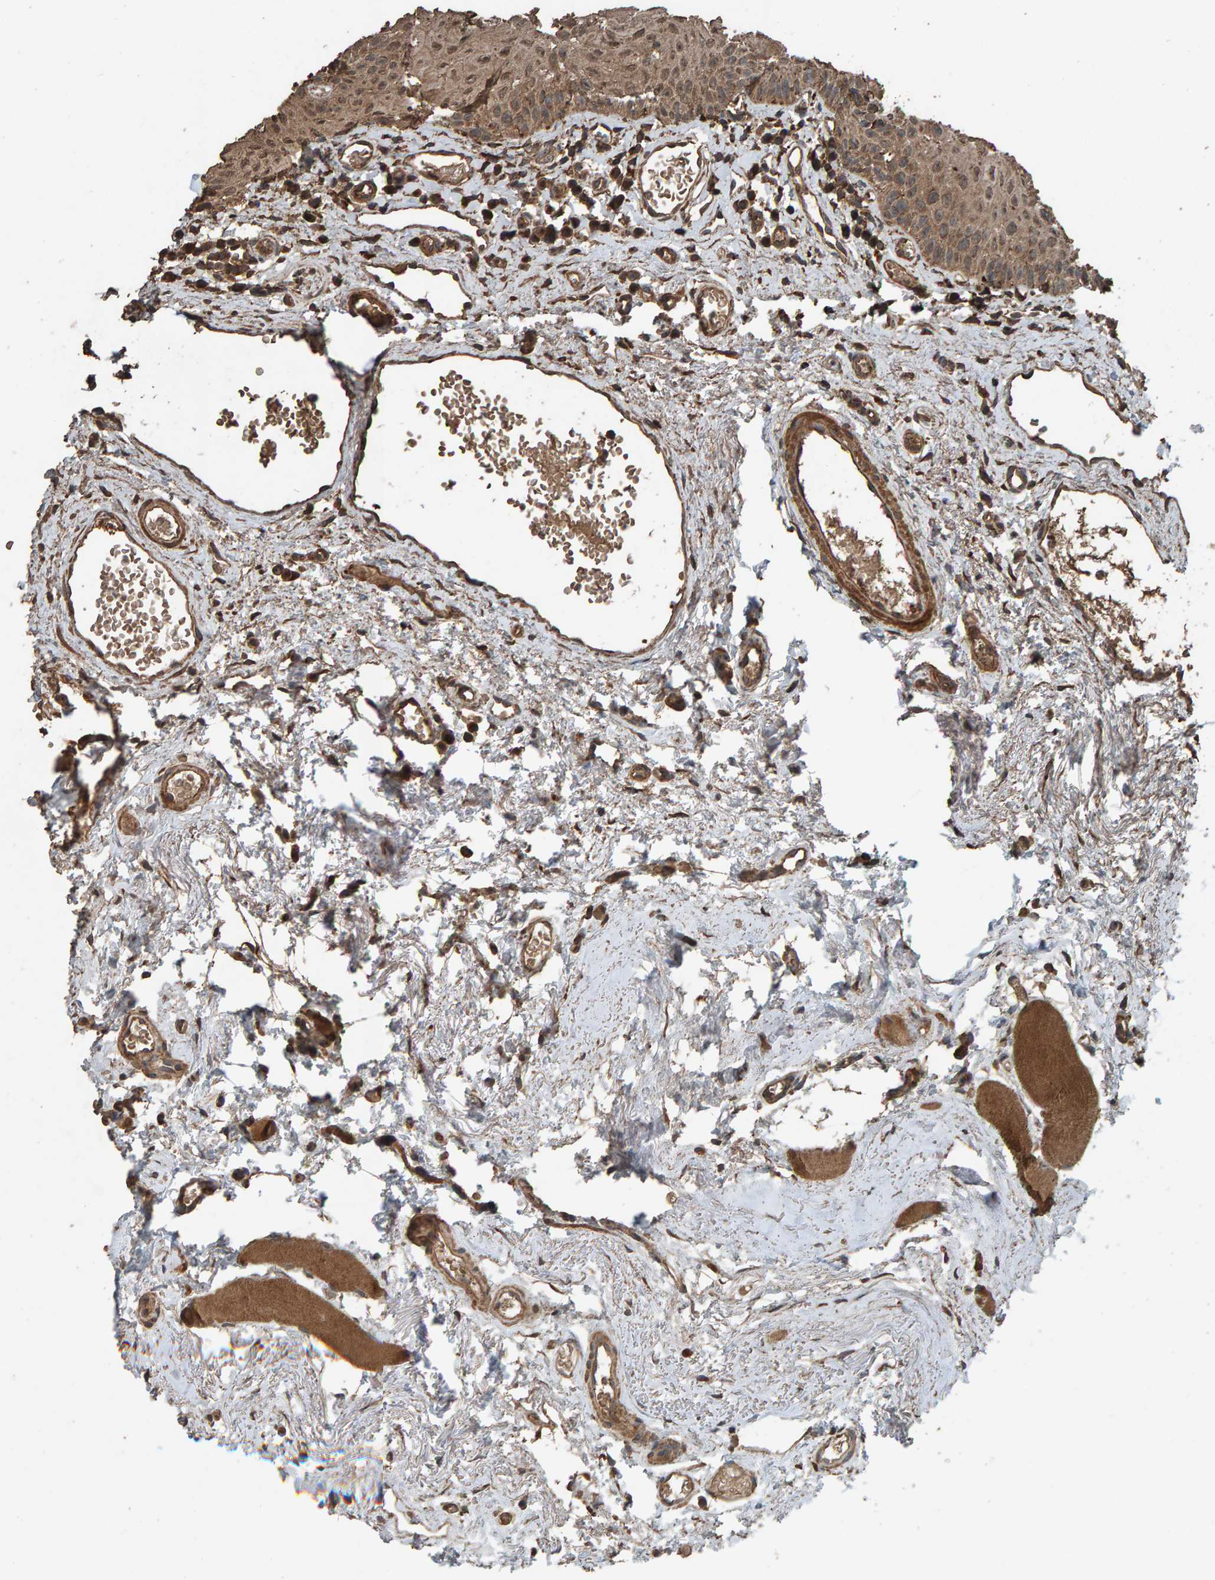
{"staining": {"intensity": "moderate", "quantity": ">75%", "location": "cytoplasmic/membranous"}, "tissue": "oral mucosa", "cell_type": "Squamous epithelial cells", "image_type": "normal", "snomed": [{"axis": "morphology", "description": "Normal tissue, NOS"}, {"axis": "topography", "description": "Skeletal muscle"}, {"axis": "topography", "description": "Oral tissue"}, {"axis": "topography", "description": "Peripheral nerve tissue"}], "caption": "Benign oral mucosa reveals moderate cytoplasmic/membranous positivity in about >75% of squamous epithelial cells, visualized by immunohistochemistry.", "gene": "DUS1L", "patient": {"sex": "female", "age": 84}}